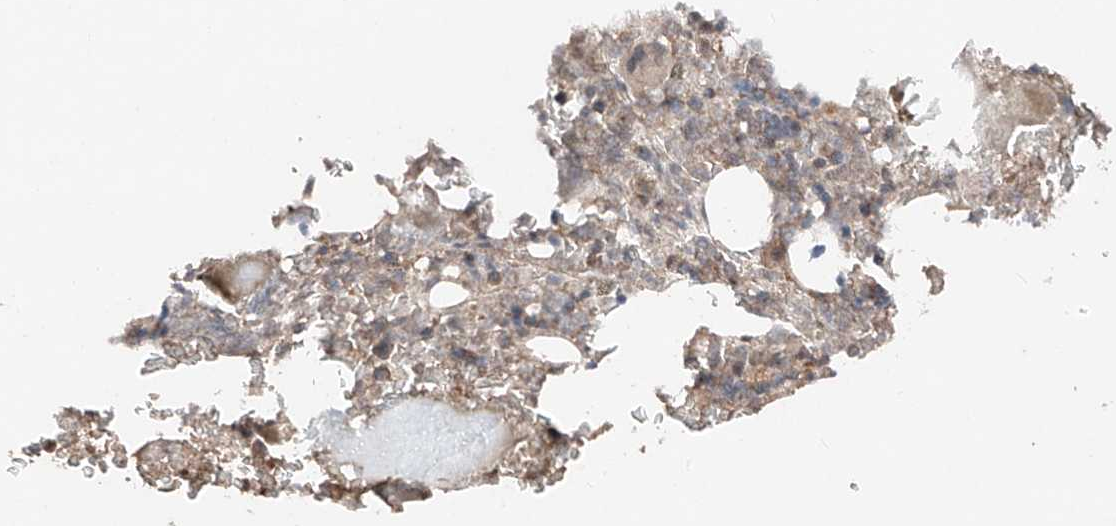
{"staining": {"intensity": "moderate", "quantity": "<25%", "location": "nuclear"}, "tissue": "bone marrow", "cell_type": "Hematopoietic cells", "image_type": "normal", "snomed": [{"axis": "morphology", "description": "Normal tissue, NOS"}, {"axis": "topography", "description": "Bone marrow"}], "caption": "Immunohistochemical staining of normal bone marrow shows <25% levels of moderate nuclear protein expression in about <25% of hematopoietic cells. Ihc stains the protein of interest in brown and the nuclei are stained blue.", "gene": "TBX4", "patient": {"sex": "male", "age": 58}}